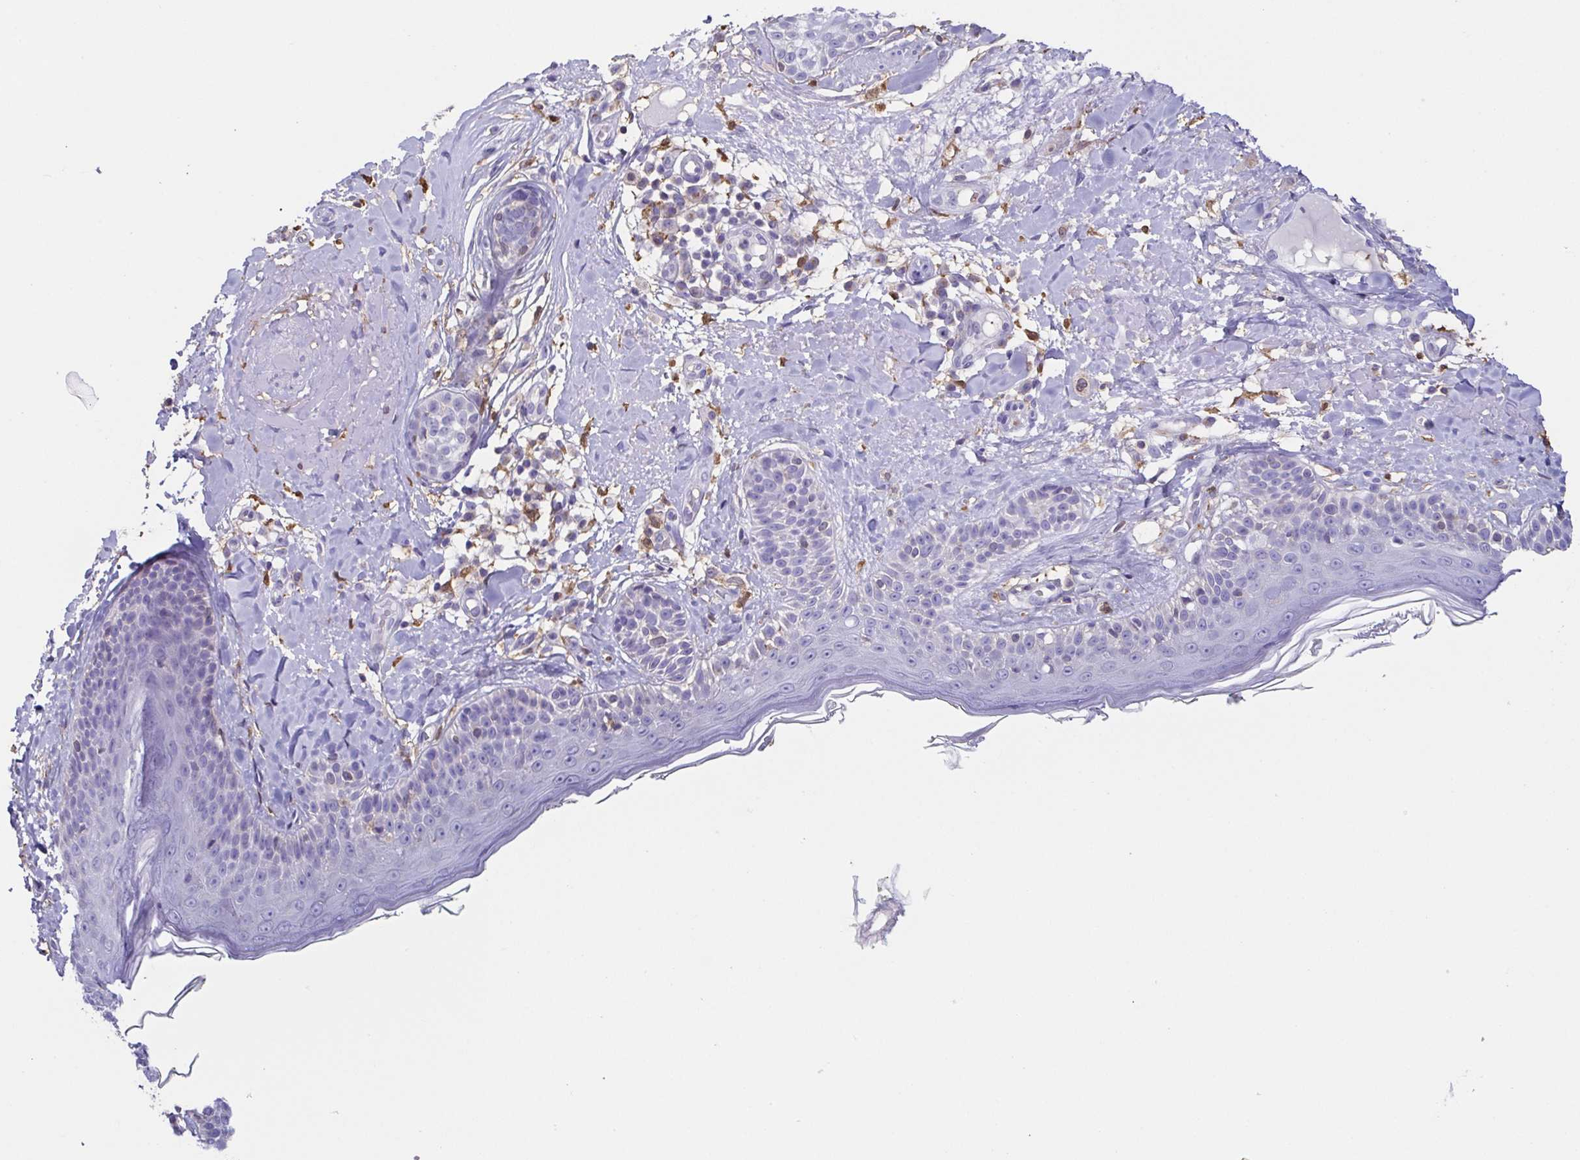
{"staining": {"intensity": "moderate", "quantity": "25%-75%", "location": "cytoplasmic/membranous"}, "tissue": "skin", "cell_type": "Fibroblasts", "image_type": "normal", "snomed": [{"axis": "morphology", "description": "Normal tissue, NOS"}, {"axis": "topography", "description": "Skin"}], "caption": "An immunohistochemistry (IHC) histopathology image of unremarkable tissue is shown. Protein staining in brown shows moderate cytoplasmic/membranous positivity in skin within fibroblasts. (DAB (3,3'-diaminobenzidine) IHC, brown staining for protein, blue staining for nuclei).", "gene": "ANXA10", "patient": {"sex": "male", "age": 73}}